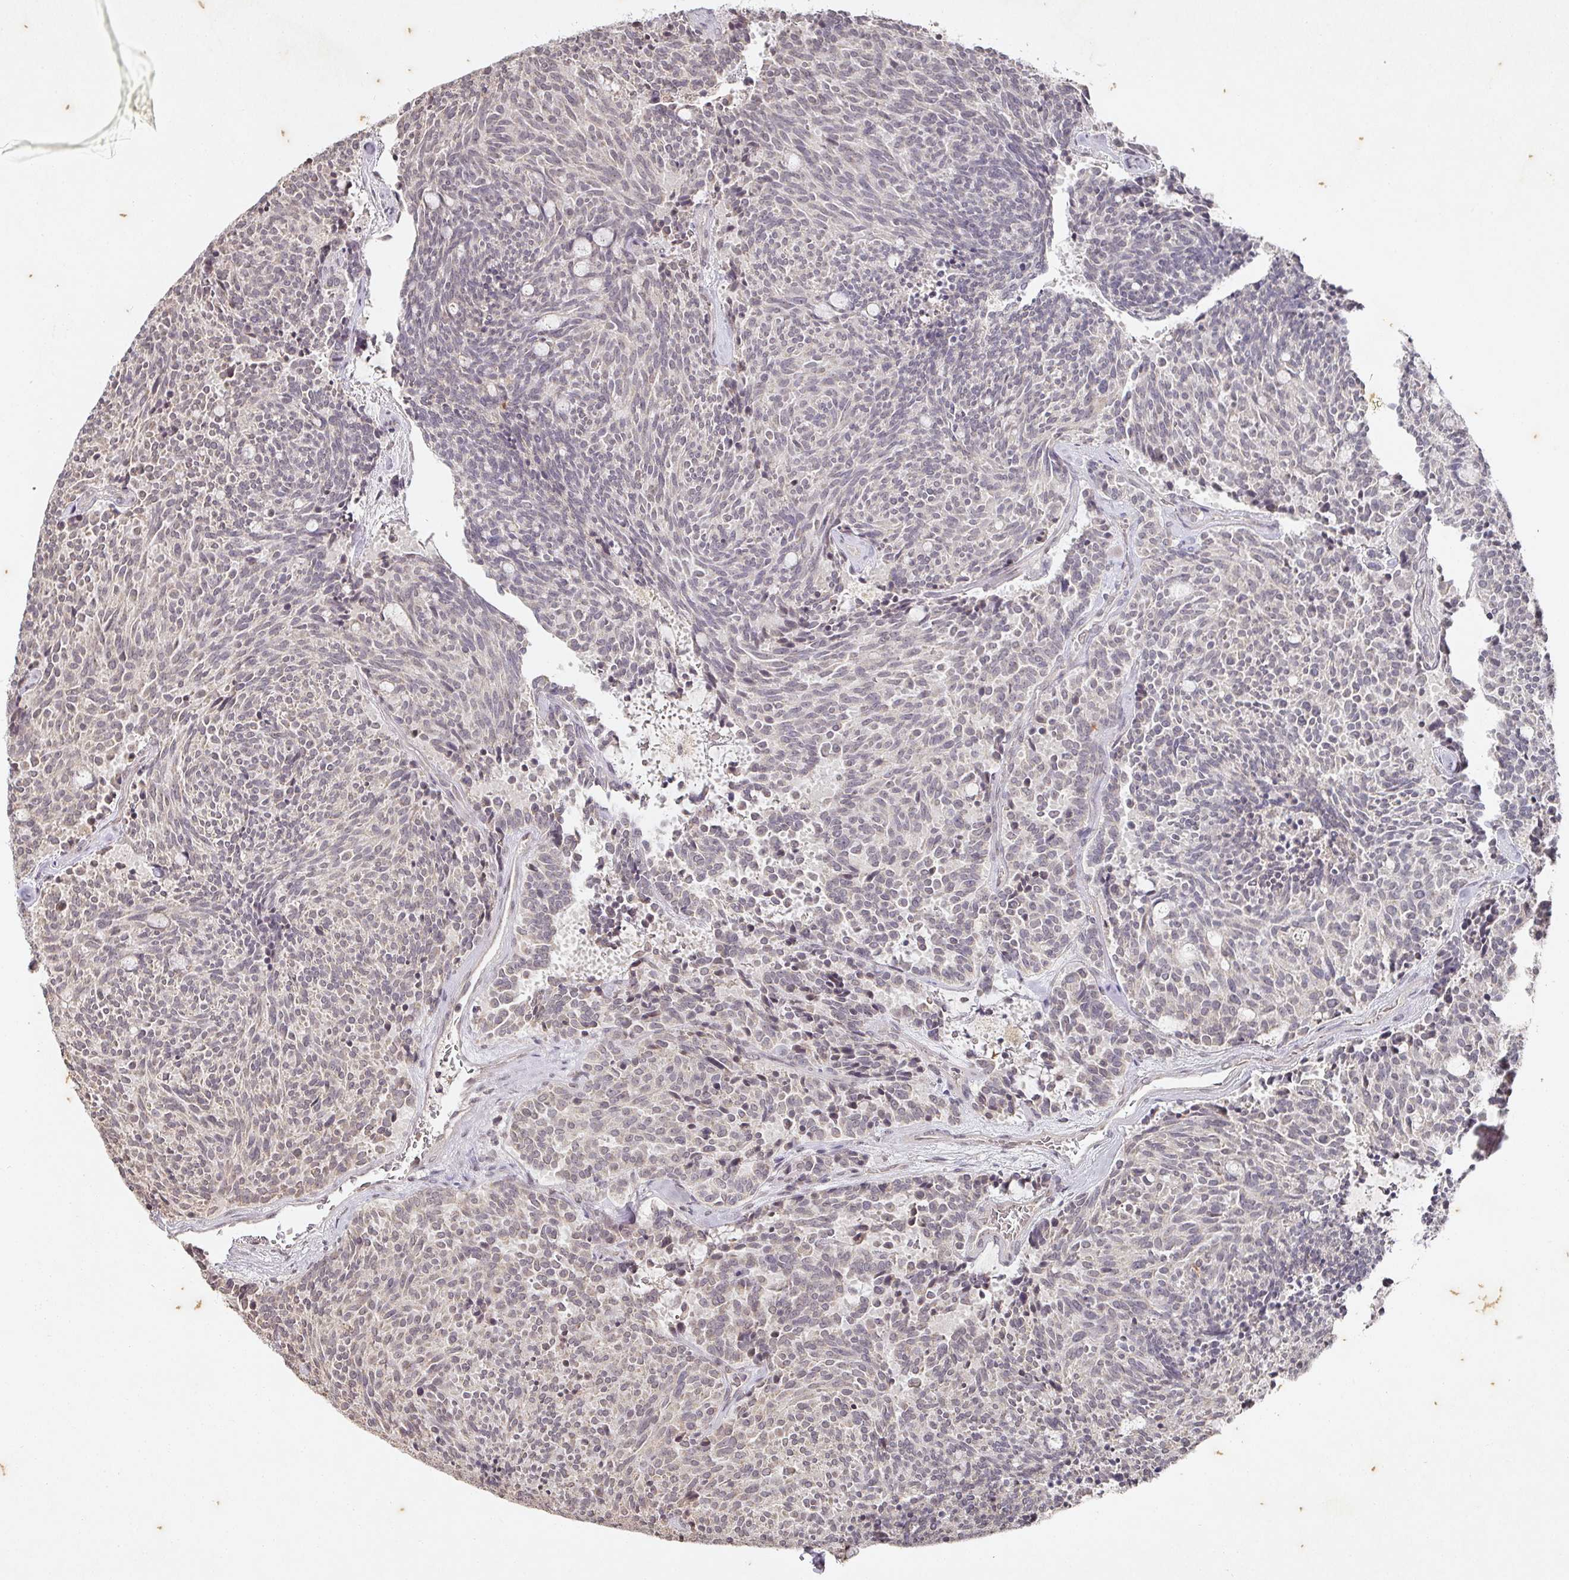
{"staining": {"intensity": "negative", "quantity": "none", "location": "none"}, "tissue": "carcinoid", "cell_type": "Tumor cells", "image_type": "cancer", "snomed": [{"axis": "morphology", "description": "Carcinoid, malignant, NOS"}, {"axis": "topography", "description": "Pancreas"}], "caption": "IHC image of carcinoid (malignant) stained for a protein (brown), which exhibits no positivity in tumor cells.", "gene": "CAPN5", "patient": {"sex": "female", "age": 54}}